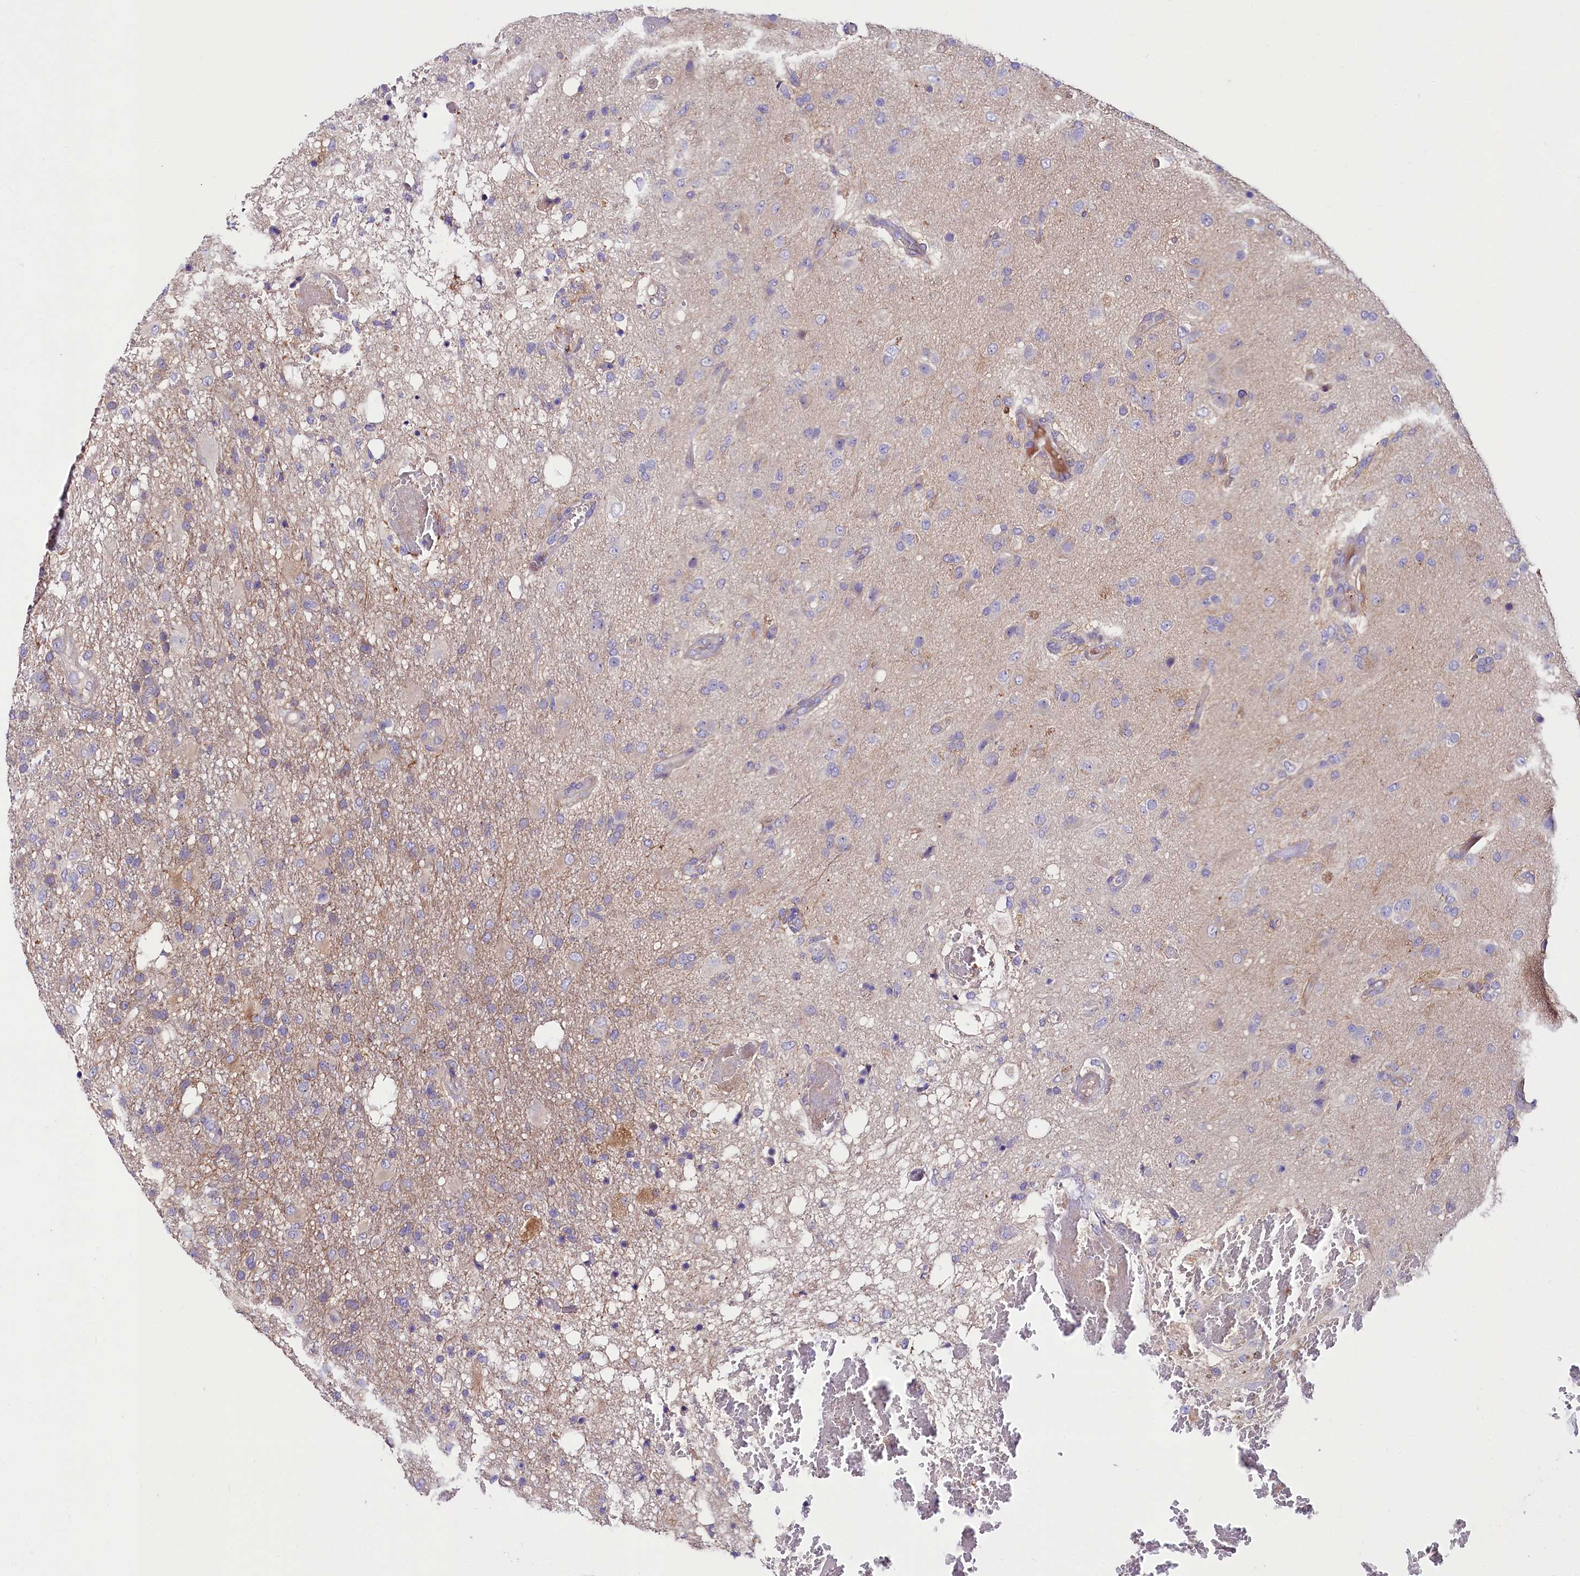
{"staining": {"intensity": "negative", "quantity": "none", "location": "none"}, "tissue": "glioma", "cell_type": "Tumor cells", "image_type": "cancer", "snomed": [{"axis": "morphology", "description": "Glioma, malignant, High grade"}, {"axis": "topography", "description": "Brain"}], "caption": "There is no significant positivity in tumor cells of malignant glioma (high-grade). (IHC, brightfield microscopy, high magnification).", "gene": "ABHD5", "patient": {"sex": "female", "age": 74}}